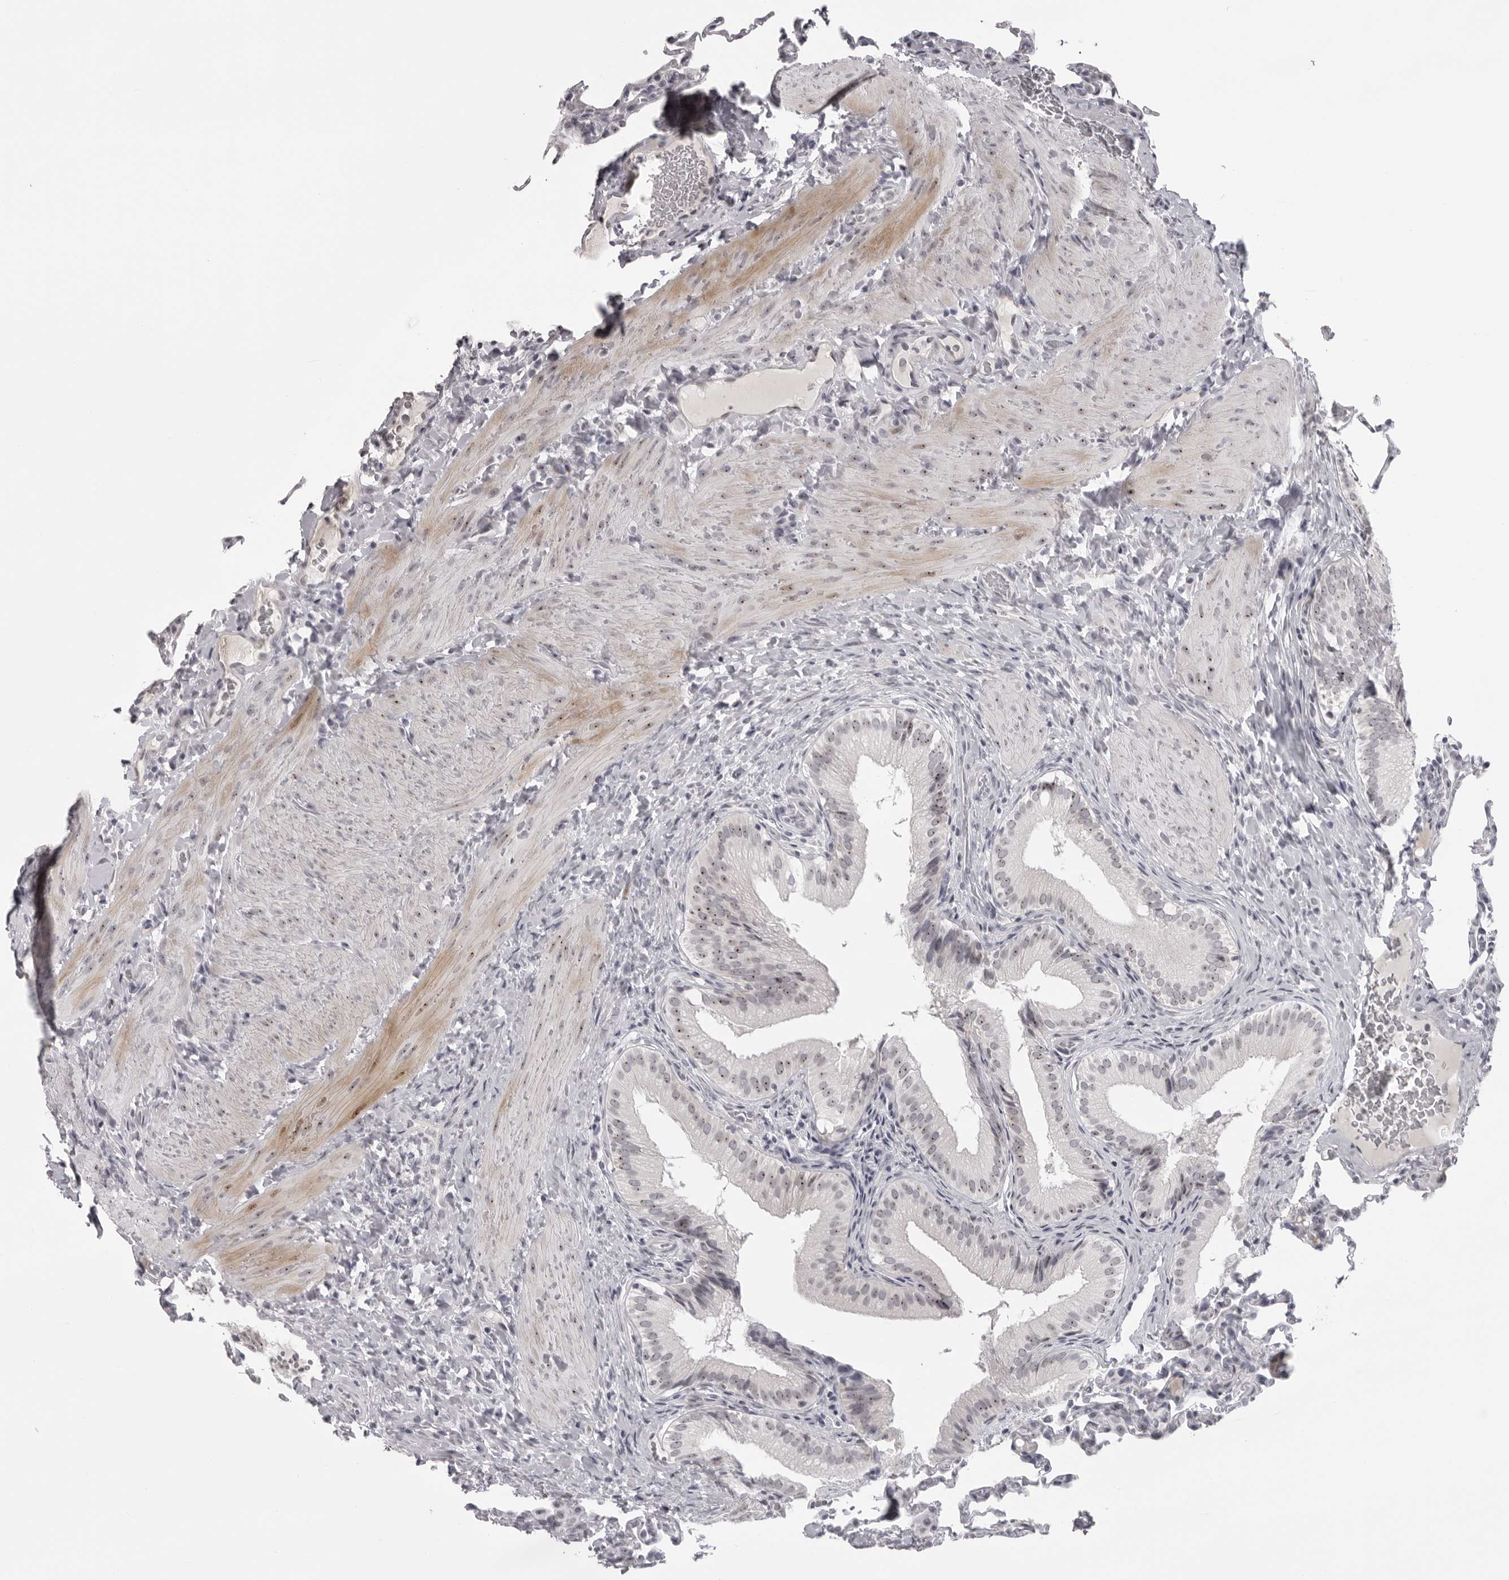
{"staining": {"intensity": "moderate", "quantity": "25%-75%", "location": "nuclear"}, "tissue": "gallbladder", "cell_type": "Glandular cells", "image_type": "normal", "snomed": [{"axis": "morphology", "description": "Normal tissue, NOS"}, {"axis": "topography", "description": "Gallbladder"}], "caption": "Glandular cells display medium levels of moderate nuclear expression in approximately 25%-75% of cells in unremarkable gallbladder.", "gene": "HELZ", "patient": {"sex": "female", "age": 30}}